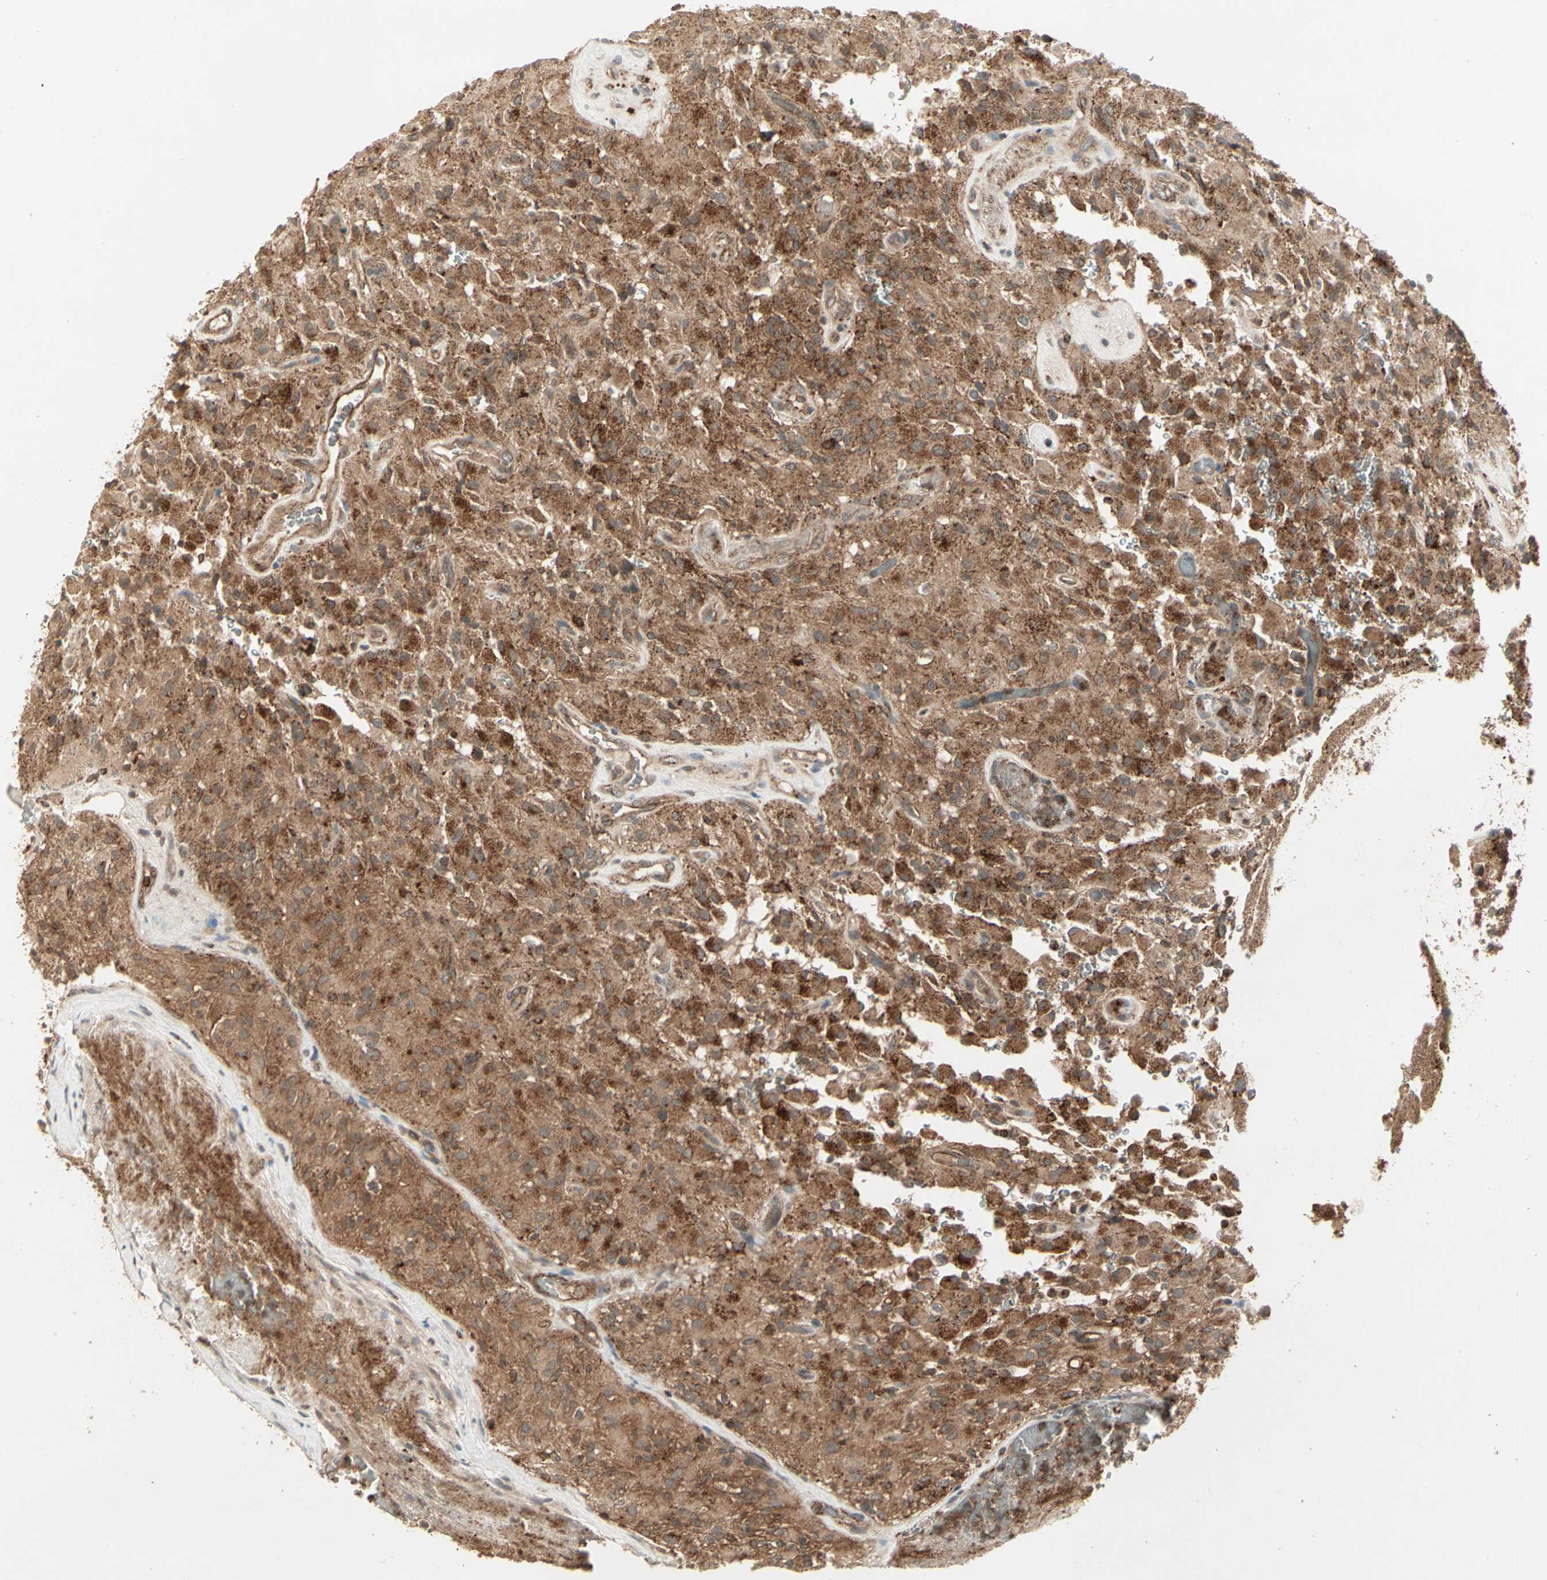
{"staining": {"intensity": "strong", "quantity": "25%-75%", "location": "cytoplasmic/membranous"}, "tissue": "glioma", "cell_type": "Tumor cells", "image_type": "cancer", "snomed": [{"axis": "morphology", "description": "Glioma, malignant, High grade"}, {"axis": "topography", "description": "Brain"}], "caption": "Malignant glioma (high-grade) stained for a protein (brown) shows strong cytoplasmic/membranous positive positivity in approximately 25%-75% of tumor cells.", "gene": "FLOT1", "patient": {"sex": "male", "age": 71}}